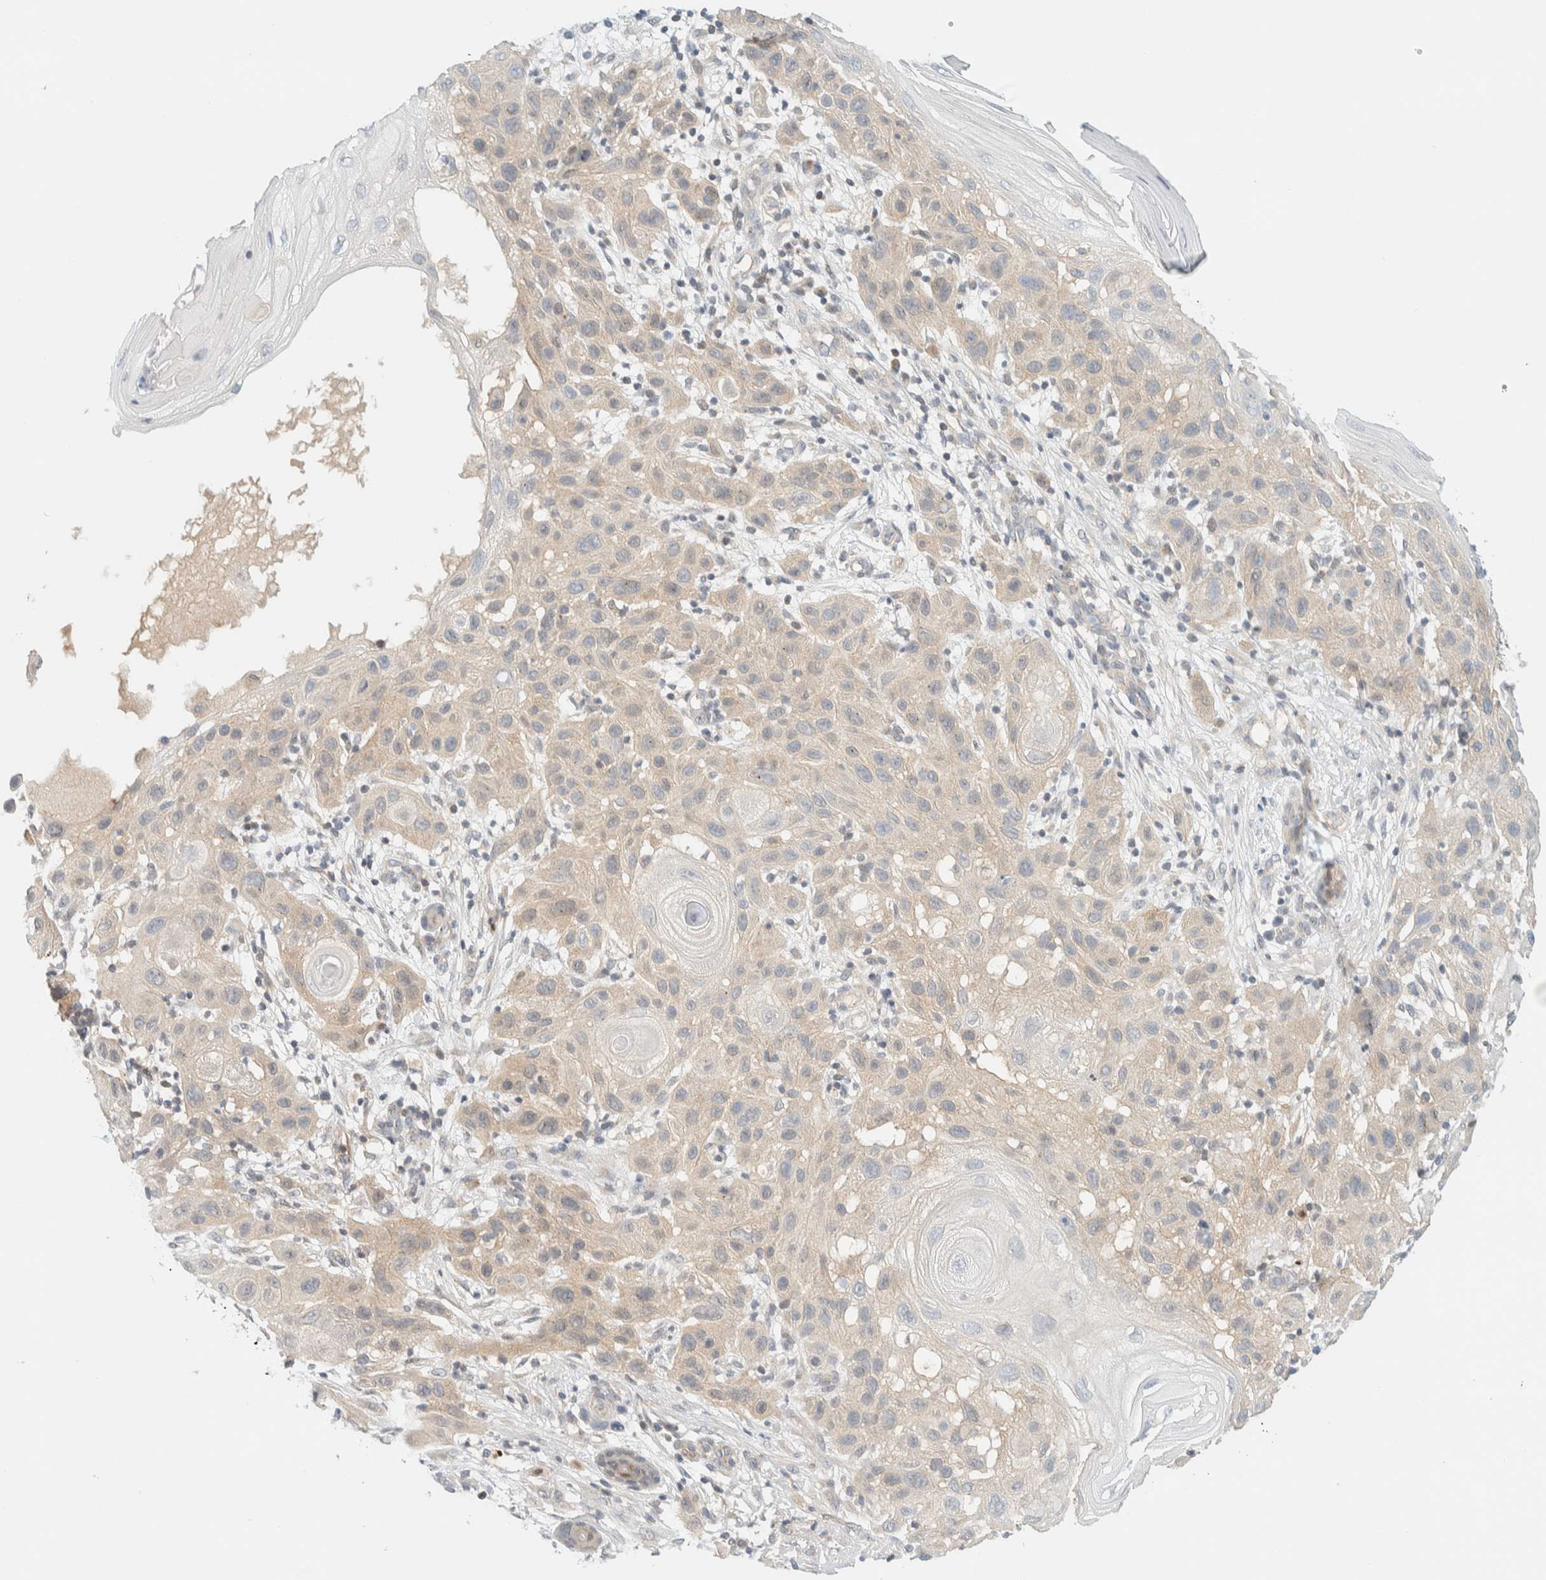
{"staining": {"intensity": "weak", "quantity": "25%-75%", "location": "cytoplasmic/membranous"}, "tissue": "skin cancer", "cell_type": "Tumor cells", "image_type": "cancer", "snomed": [{"axis": "morphology", "description": "Squamous cell carcinoma, NOS"}, {"axis": "topography", "description": "Skin"}], "caption": "There is low levels of weak cytoplasmic/membranous expression in tumor cells of skin cancer (squamous cell carcinoma), as demonstrated by immunohistochemical staining (brown color).", "gene": "PCYT2", "patient": {"sex": "female", "age": 96}}